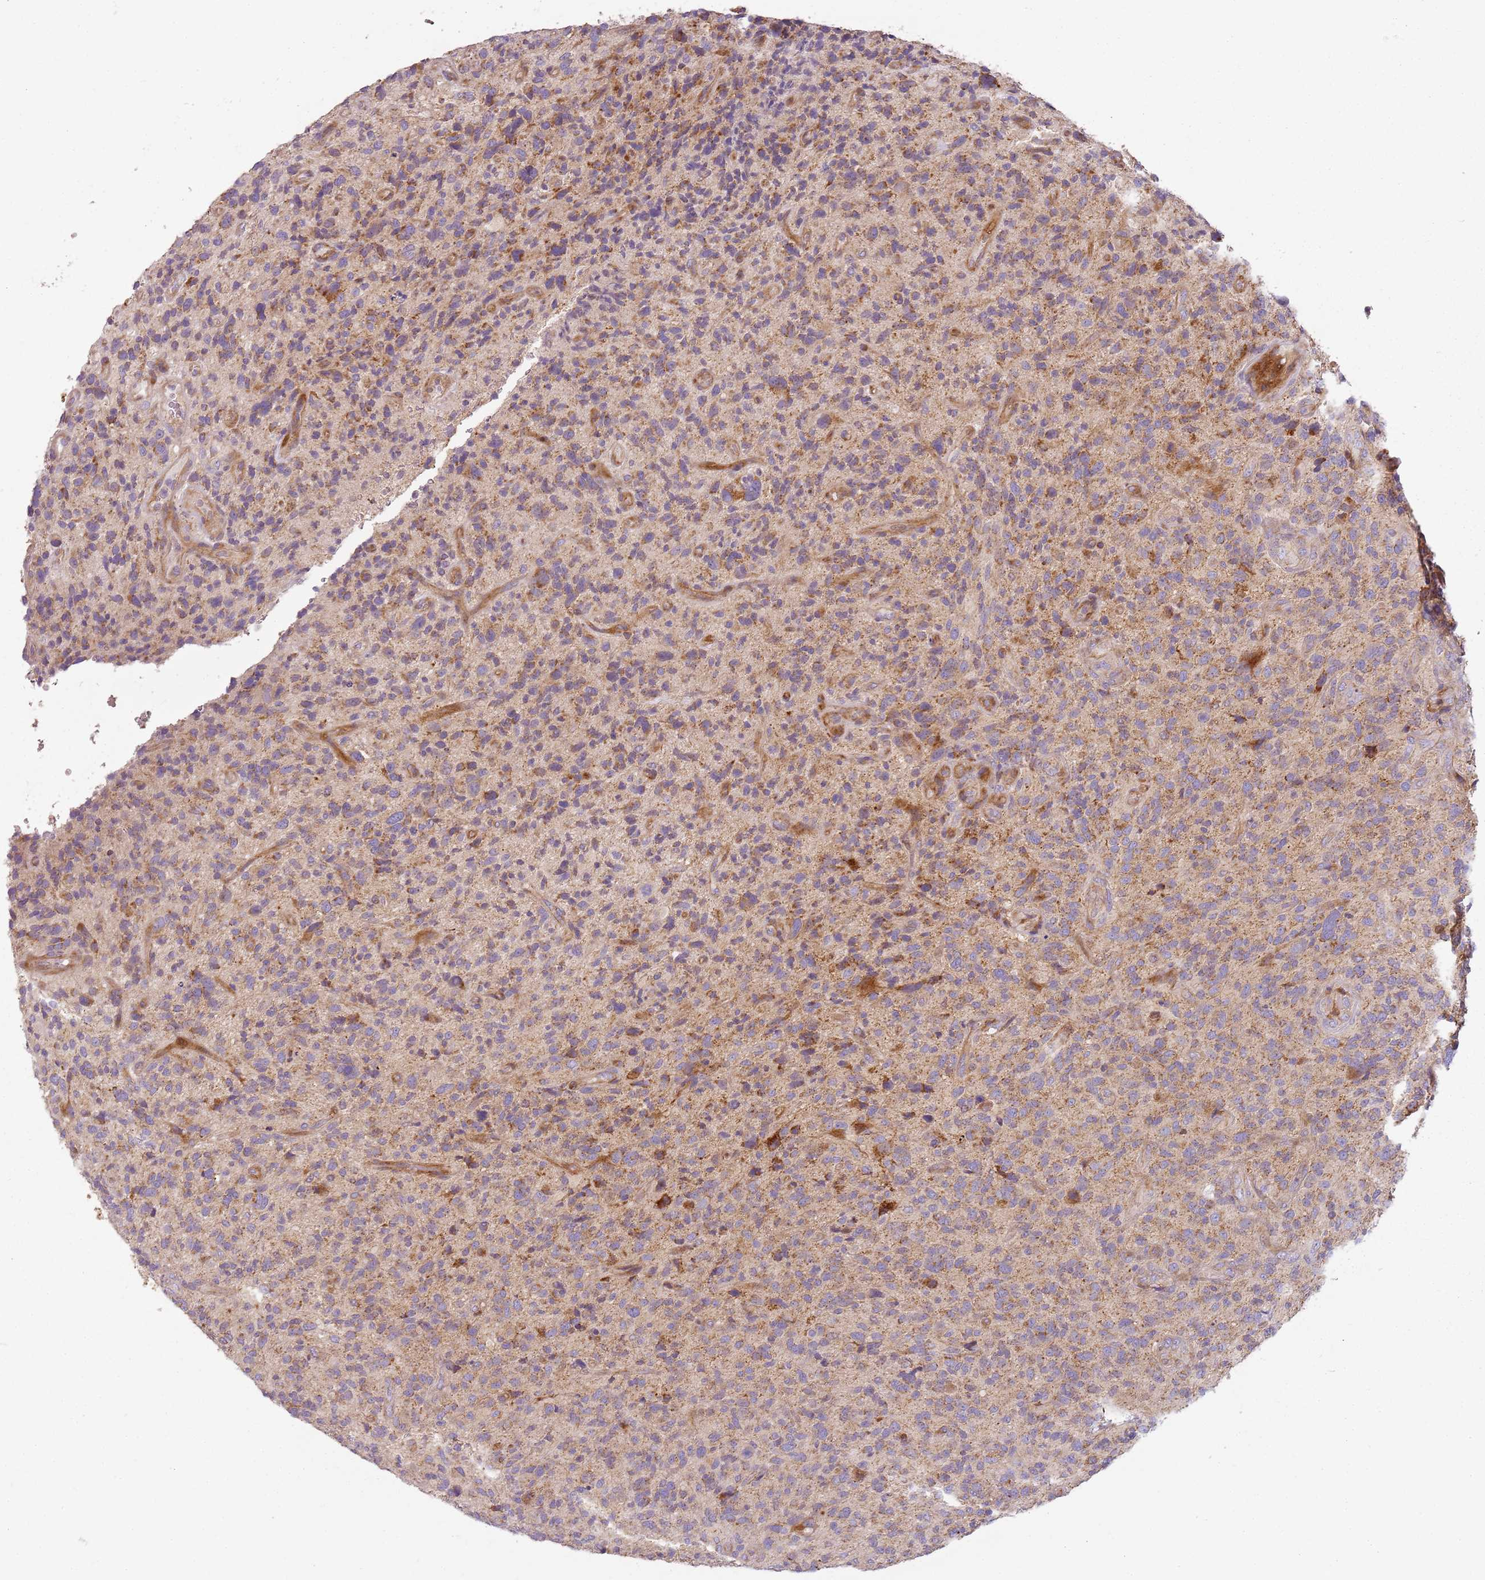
{"staining": {"intensity": "moderate", "quantity": "<25%", "location": "cytoplasmic/membranous"}, "tissue": "glioma", "cell_type": "Tumor cells", "image_type": "cancer", "snomed": [{"axis": "morphology", "description": "Glioma, malignant, High grade"}, {"axis": "topography", "description": "Brain"}], "caption": "Immunohistochemistry (IHC) (DAB) staining of malignant high-grade glioma demonstrates moderate cytoplasmic/membranous protein positivity in approximately <25% of tumor cells.", "gene": "TMEM200C", "patient": {"sex": "male", "age": 47}}